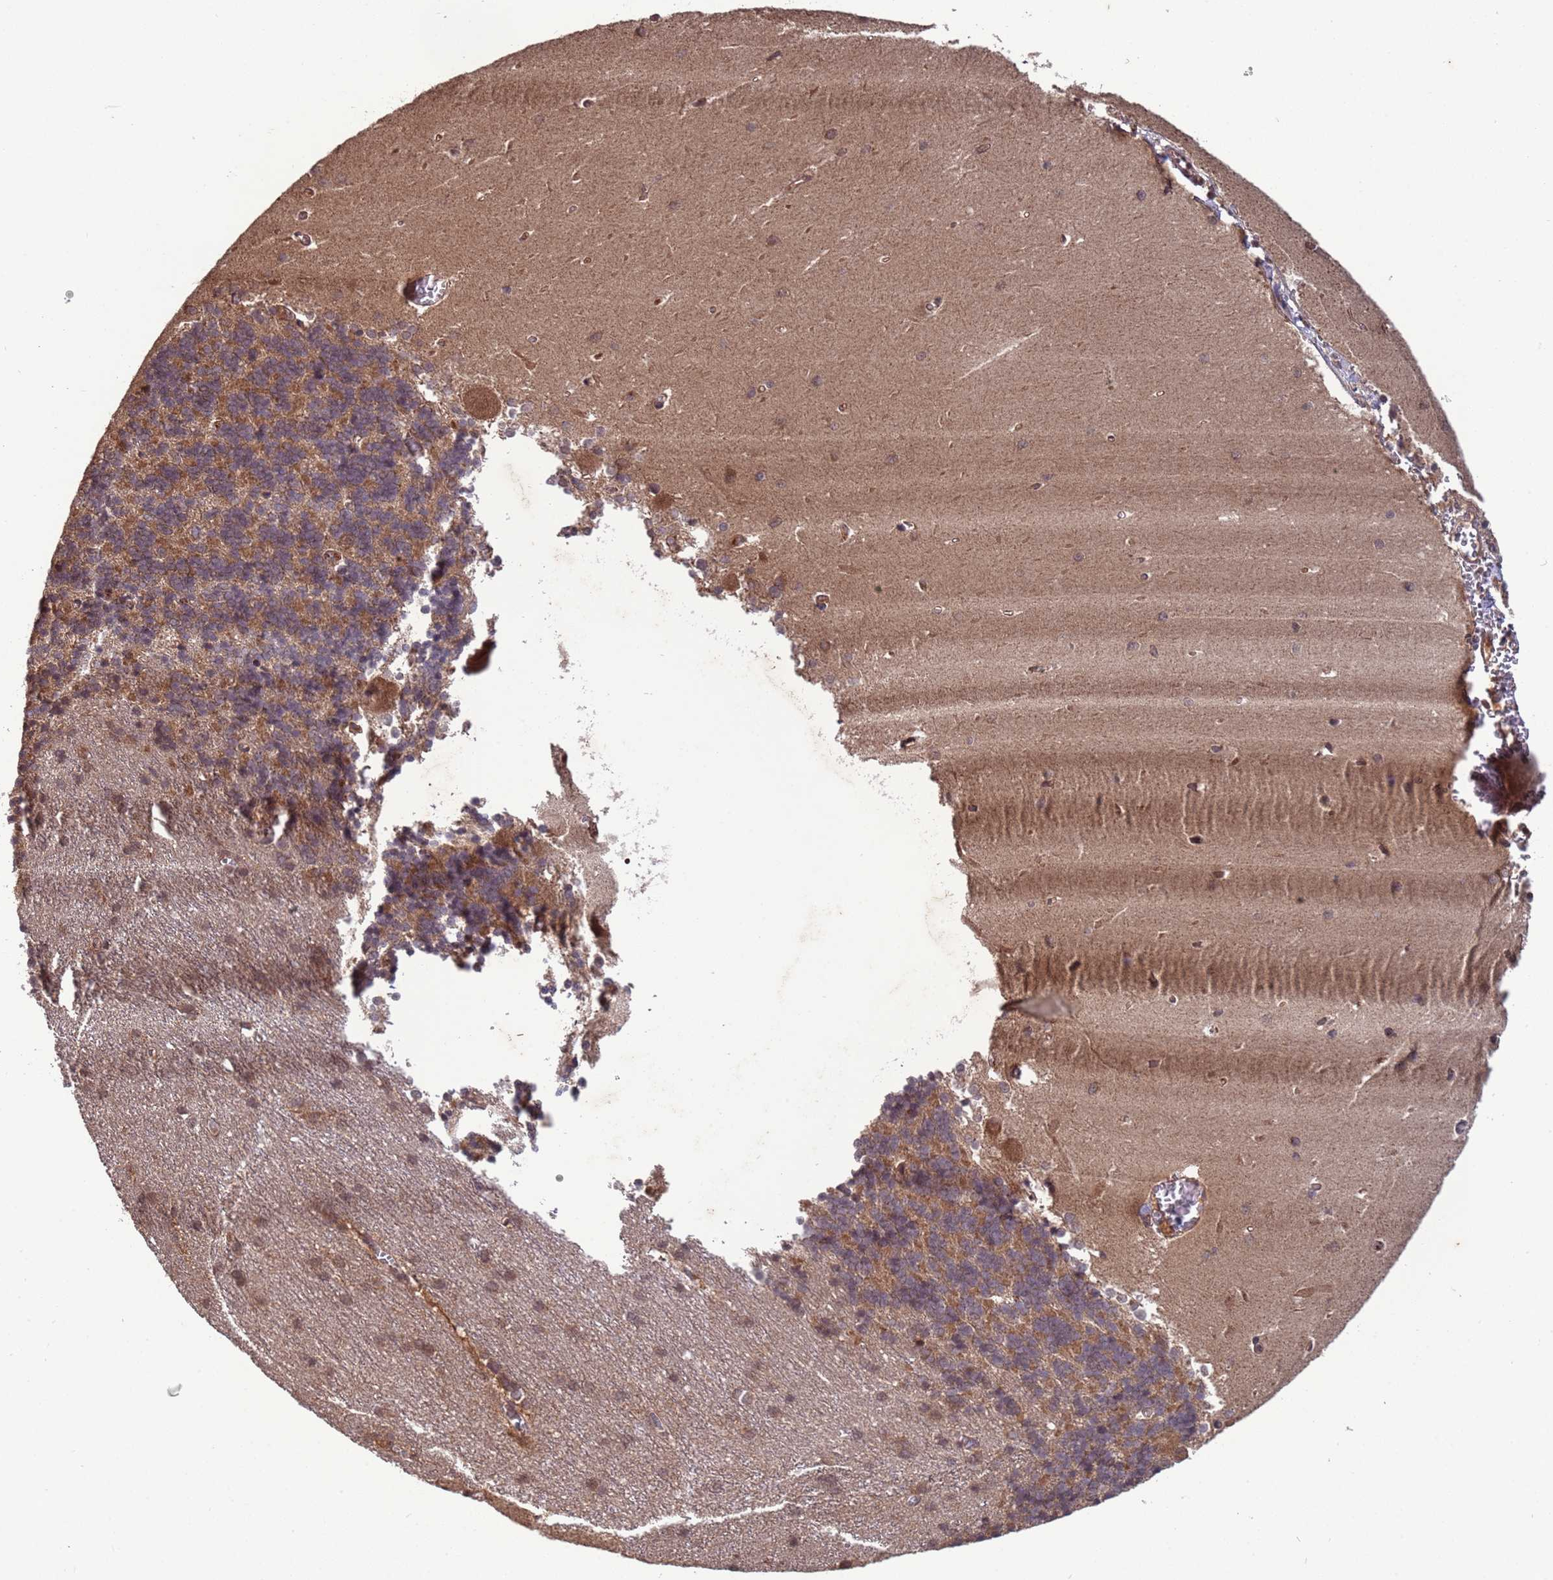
{"staining": {"intensity": "moderate", "quantity": "25%-75%", "location": "cytoplasmic/membranous"}, "tissue": "cerebellum", "cell_type": "Cells in granular layer", "image_type": "normal", "snomed": [{"axis": "morphology", "description": "Normal tissue, NOS"}, {"axis": "topography", "description": "Cerebellum"}], "caption": "Approximately 25%-75% of cells in granular layer in benign cerebellum show moderate cytoplasmic/membranous protein positivity as visualized by brown immunohistochemical staining.", "gene": "ERI1", "patient": {"sex": "male", "age": 37}}